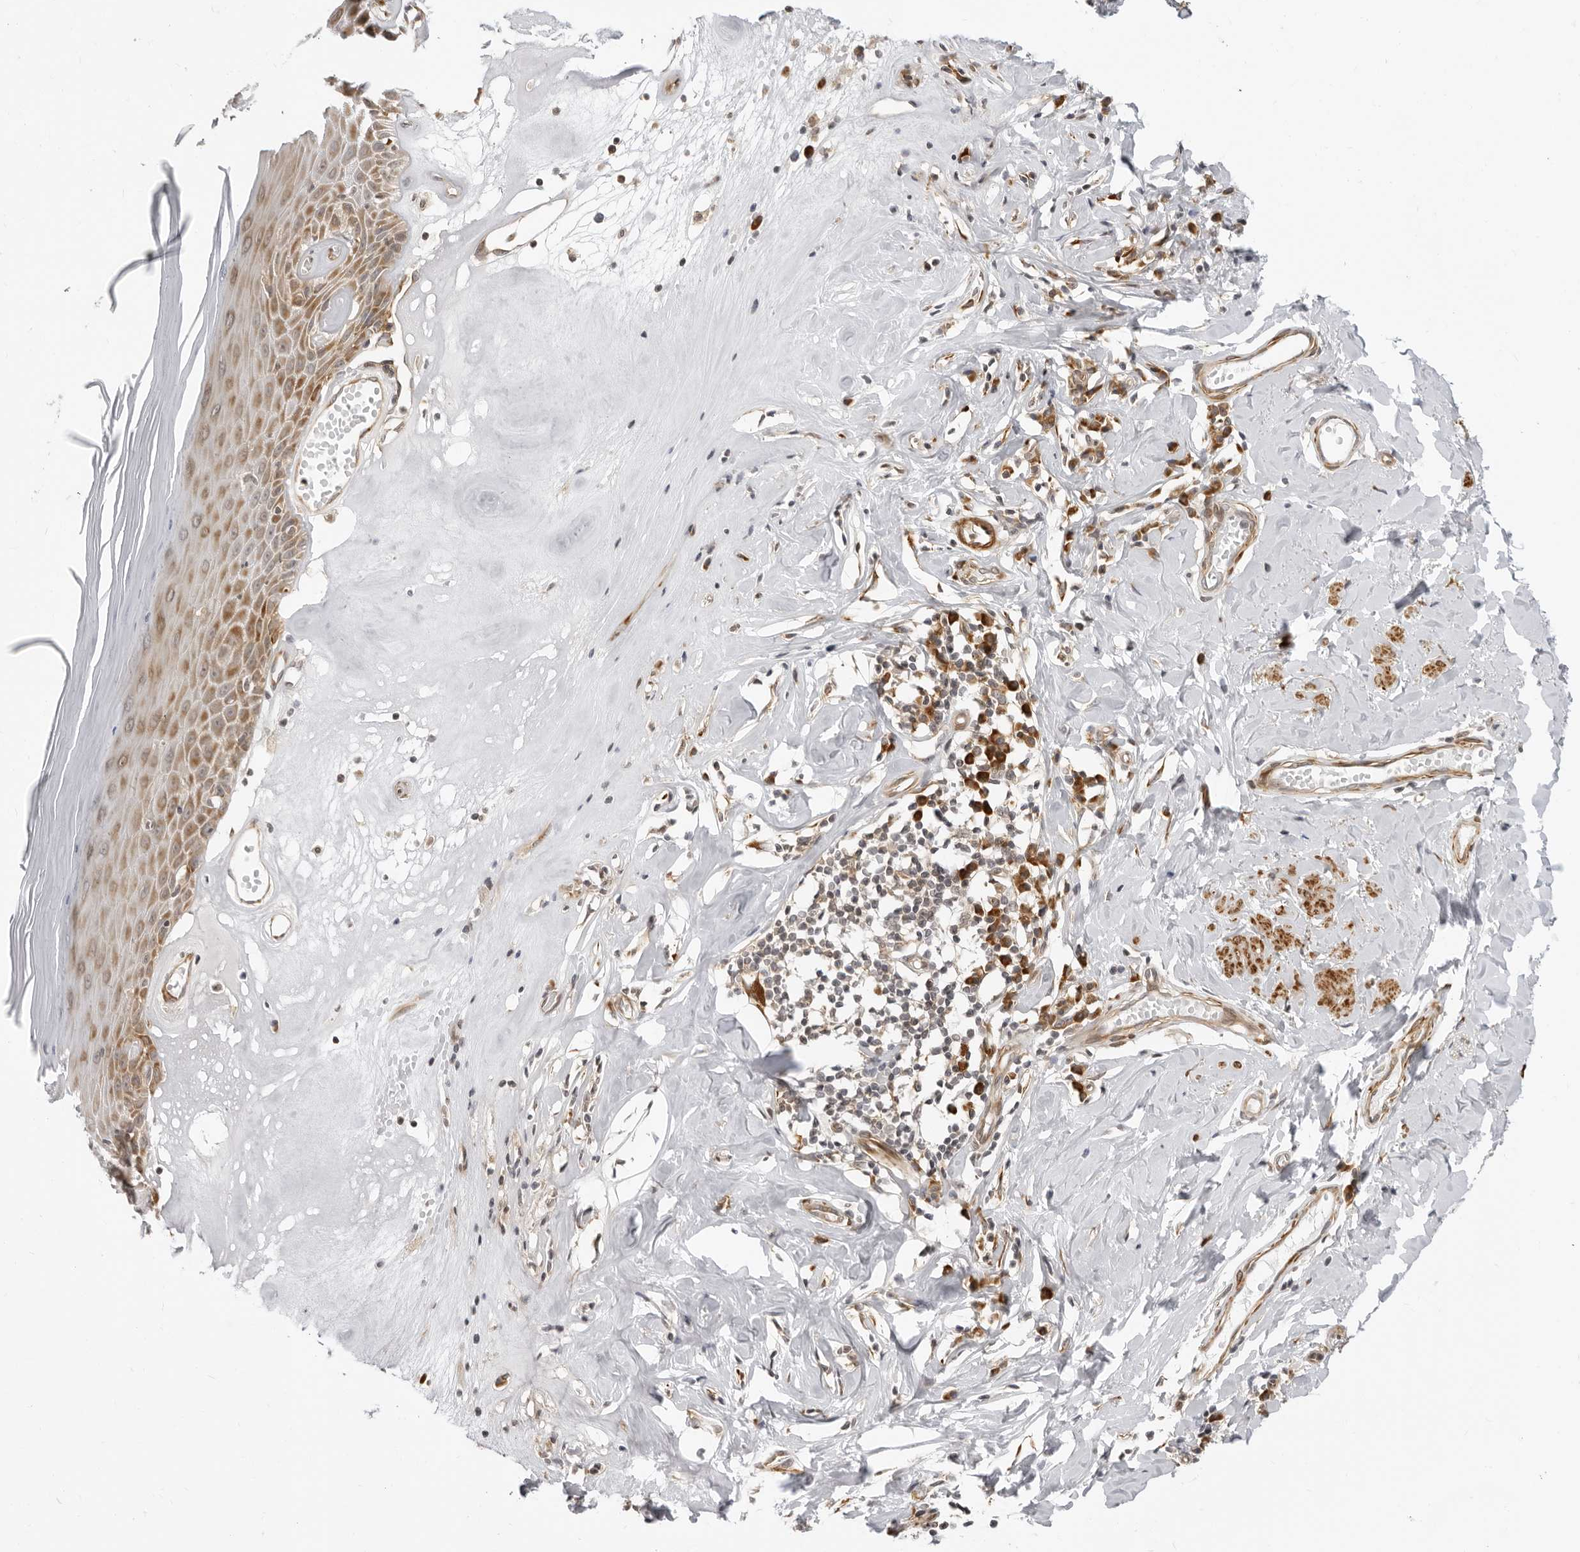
{"staining": {"intensity": "moderate", "quantity": ">75%", "location": "cytoplasmic/membranous"}, "tissue": "skin", "cell_type": "Epidermal cells", "image_type": "normal", "snomed": [{"axis": "morphology", "description": "Normal tissue, NOS"}, {"axis": "morphology", "description": "Inflammation, NOS"}, {"axis": "topography", "description": "Vulva"}], "caption": "Skin stained for a protein exhibits moderate cytoplasmic/membranous positivity in epidermal cells. (DAB = brown stain, brightfield microscopy at high magnification).", "gene": "SRGAP2", "patient": {"sex": "female", "age": 84}}